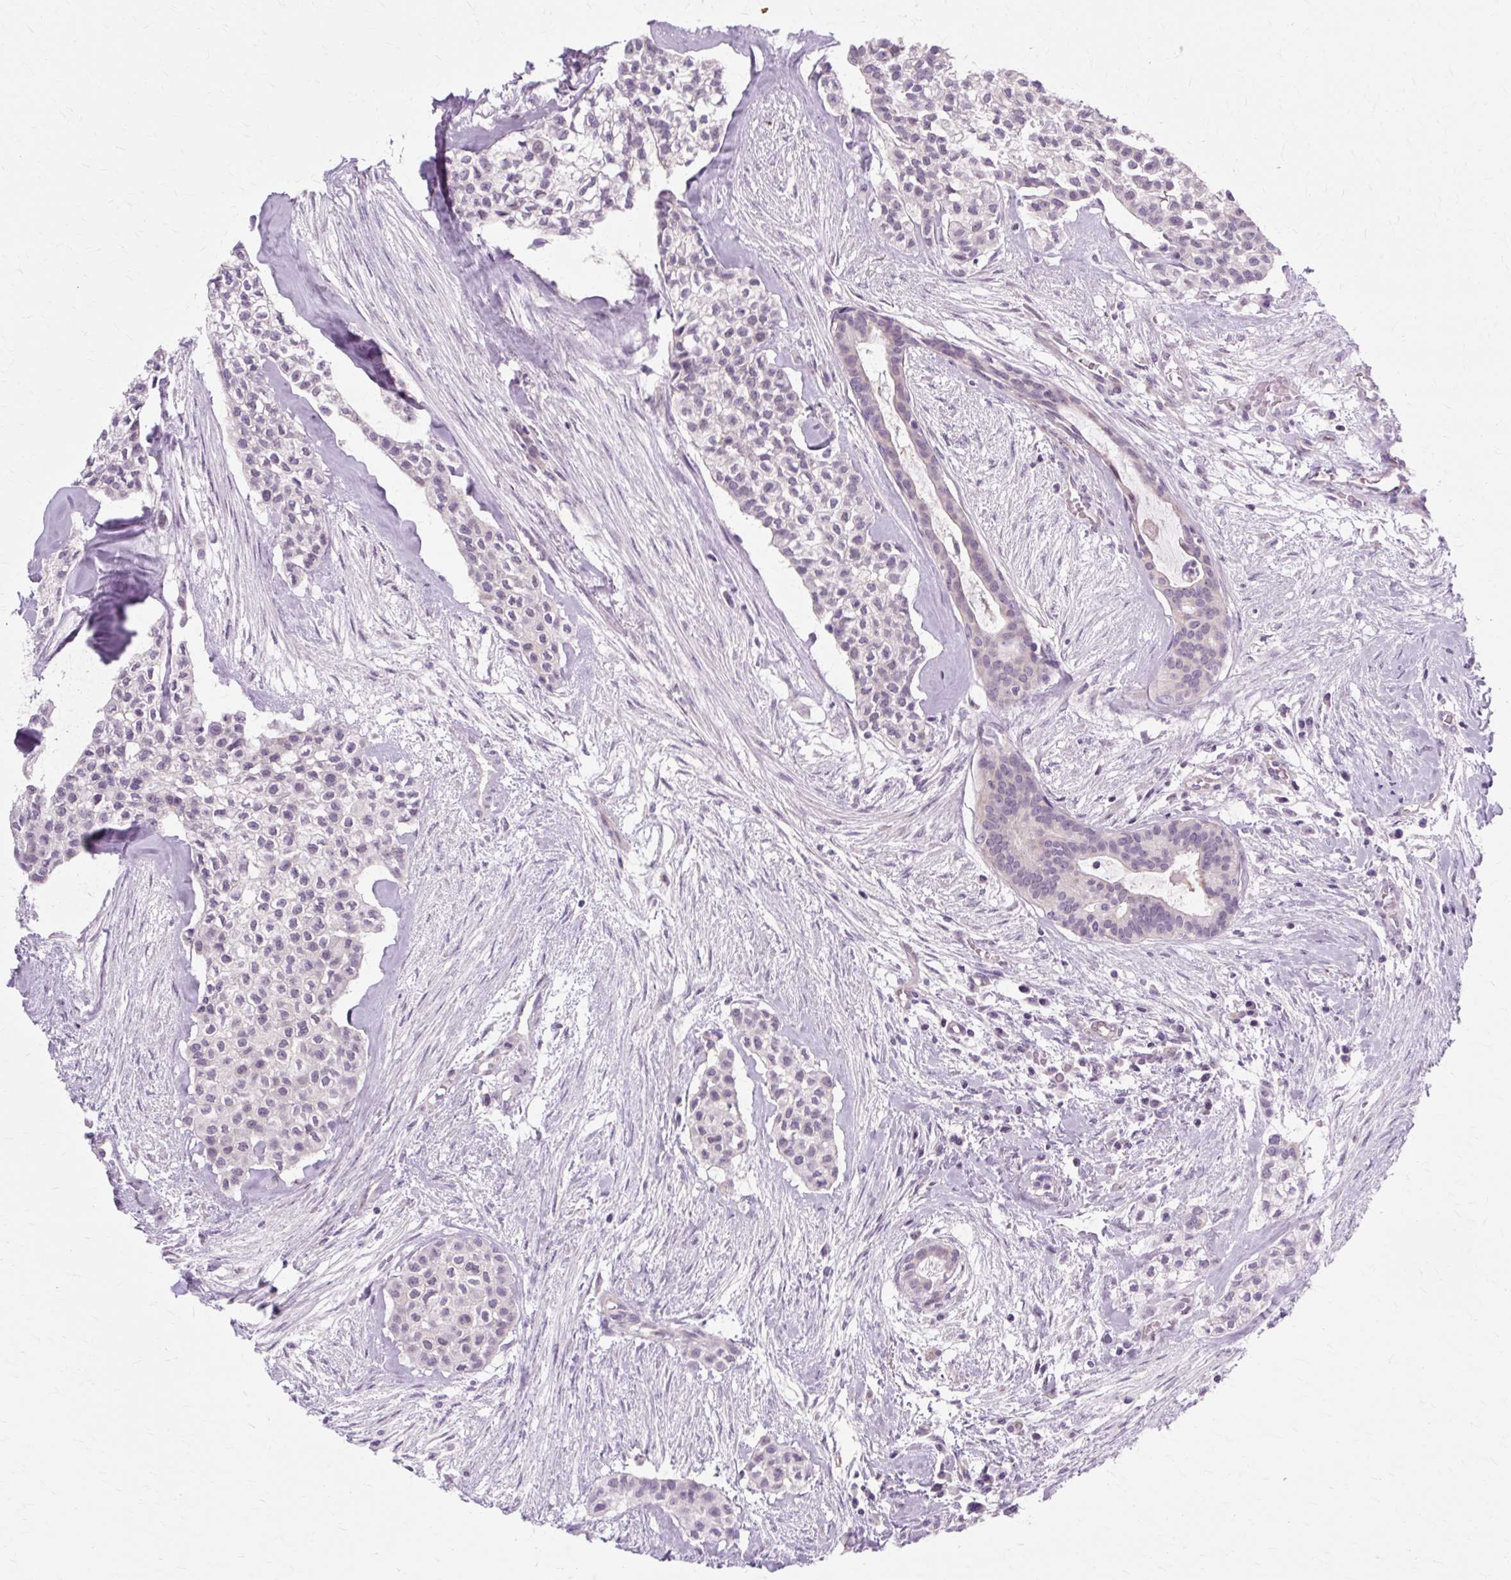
{"staining": {"intensity": "negative", "quantity": "none", "location": "none"}, "tissue": "head and neck cancer", "cell_type": "Tumor cells", "image_type": "cancer", "snomed": [{"axis": "morphology", "description": "Adenocarcinoma, NOS"}, {"axis": "topography", "description": "Head-Neck"}], "caption": "This histopathology image is of head and neck cancer stained with immunohistochemistry to label a protein in brown with the nuclei are counter-stained blue. There is no expression in tumor cells.", "gene": "ZNF35", "patient": {"sex": "male", "age": 81}}